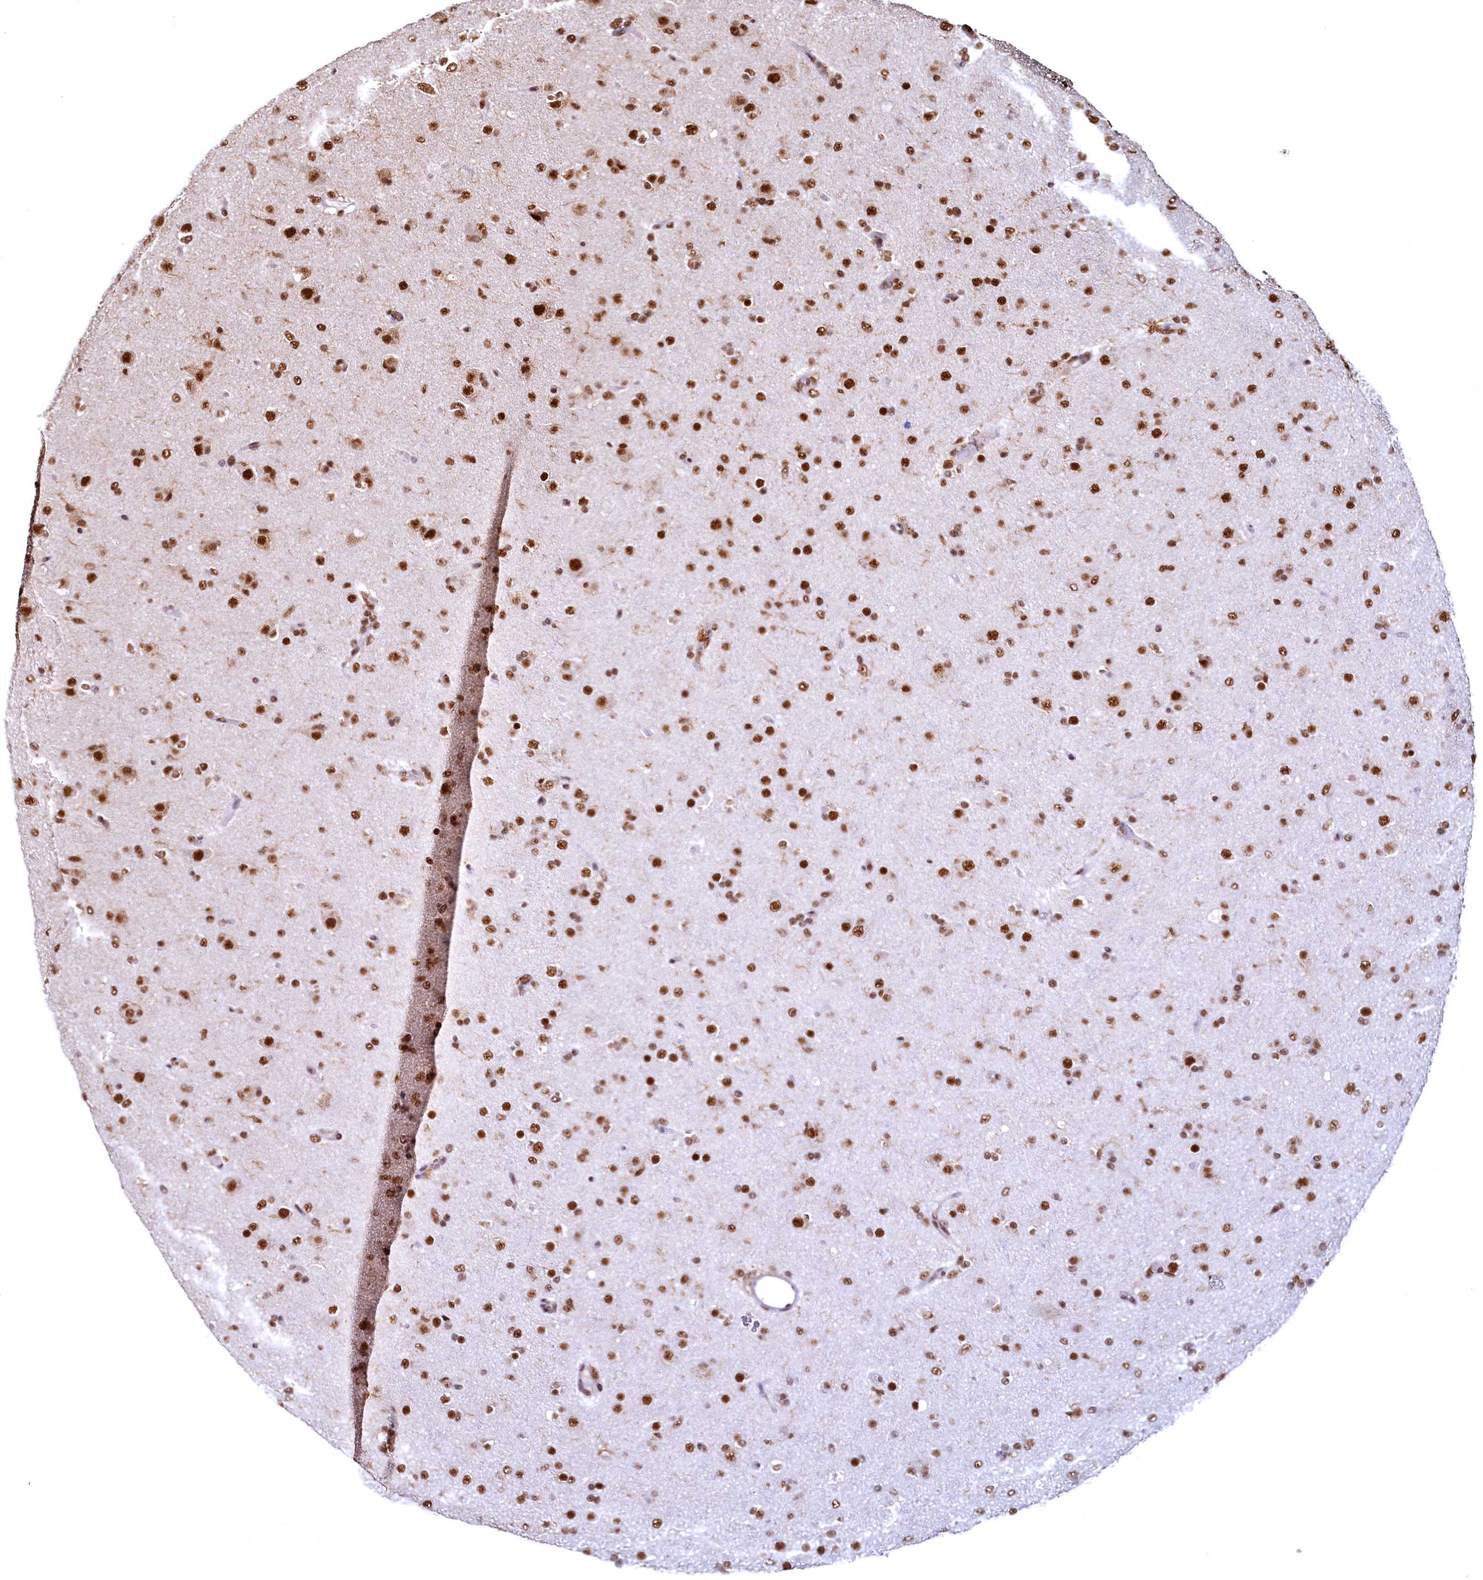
{"staining": {"intensity": "strong", "quantity": ">75%", "location": "nuclear"}, "tissue": "glioma", "cell_type": "Tumor cells", "image_type": "cancer", "snomed": [{"axis": "morphology", "description": "Glioma, malignant, Low grade"}, {"axis": "topography", "description": "Brain"}], "caption": "Strong nuclear protein staining is appreciated in about >75% of tumor cells in malignant glioma (low-grade). Nuclei are stained in blue.", "gene": "RSRC2", "patient": {"sex": "male", "age": 65}}